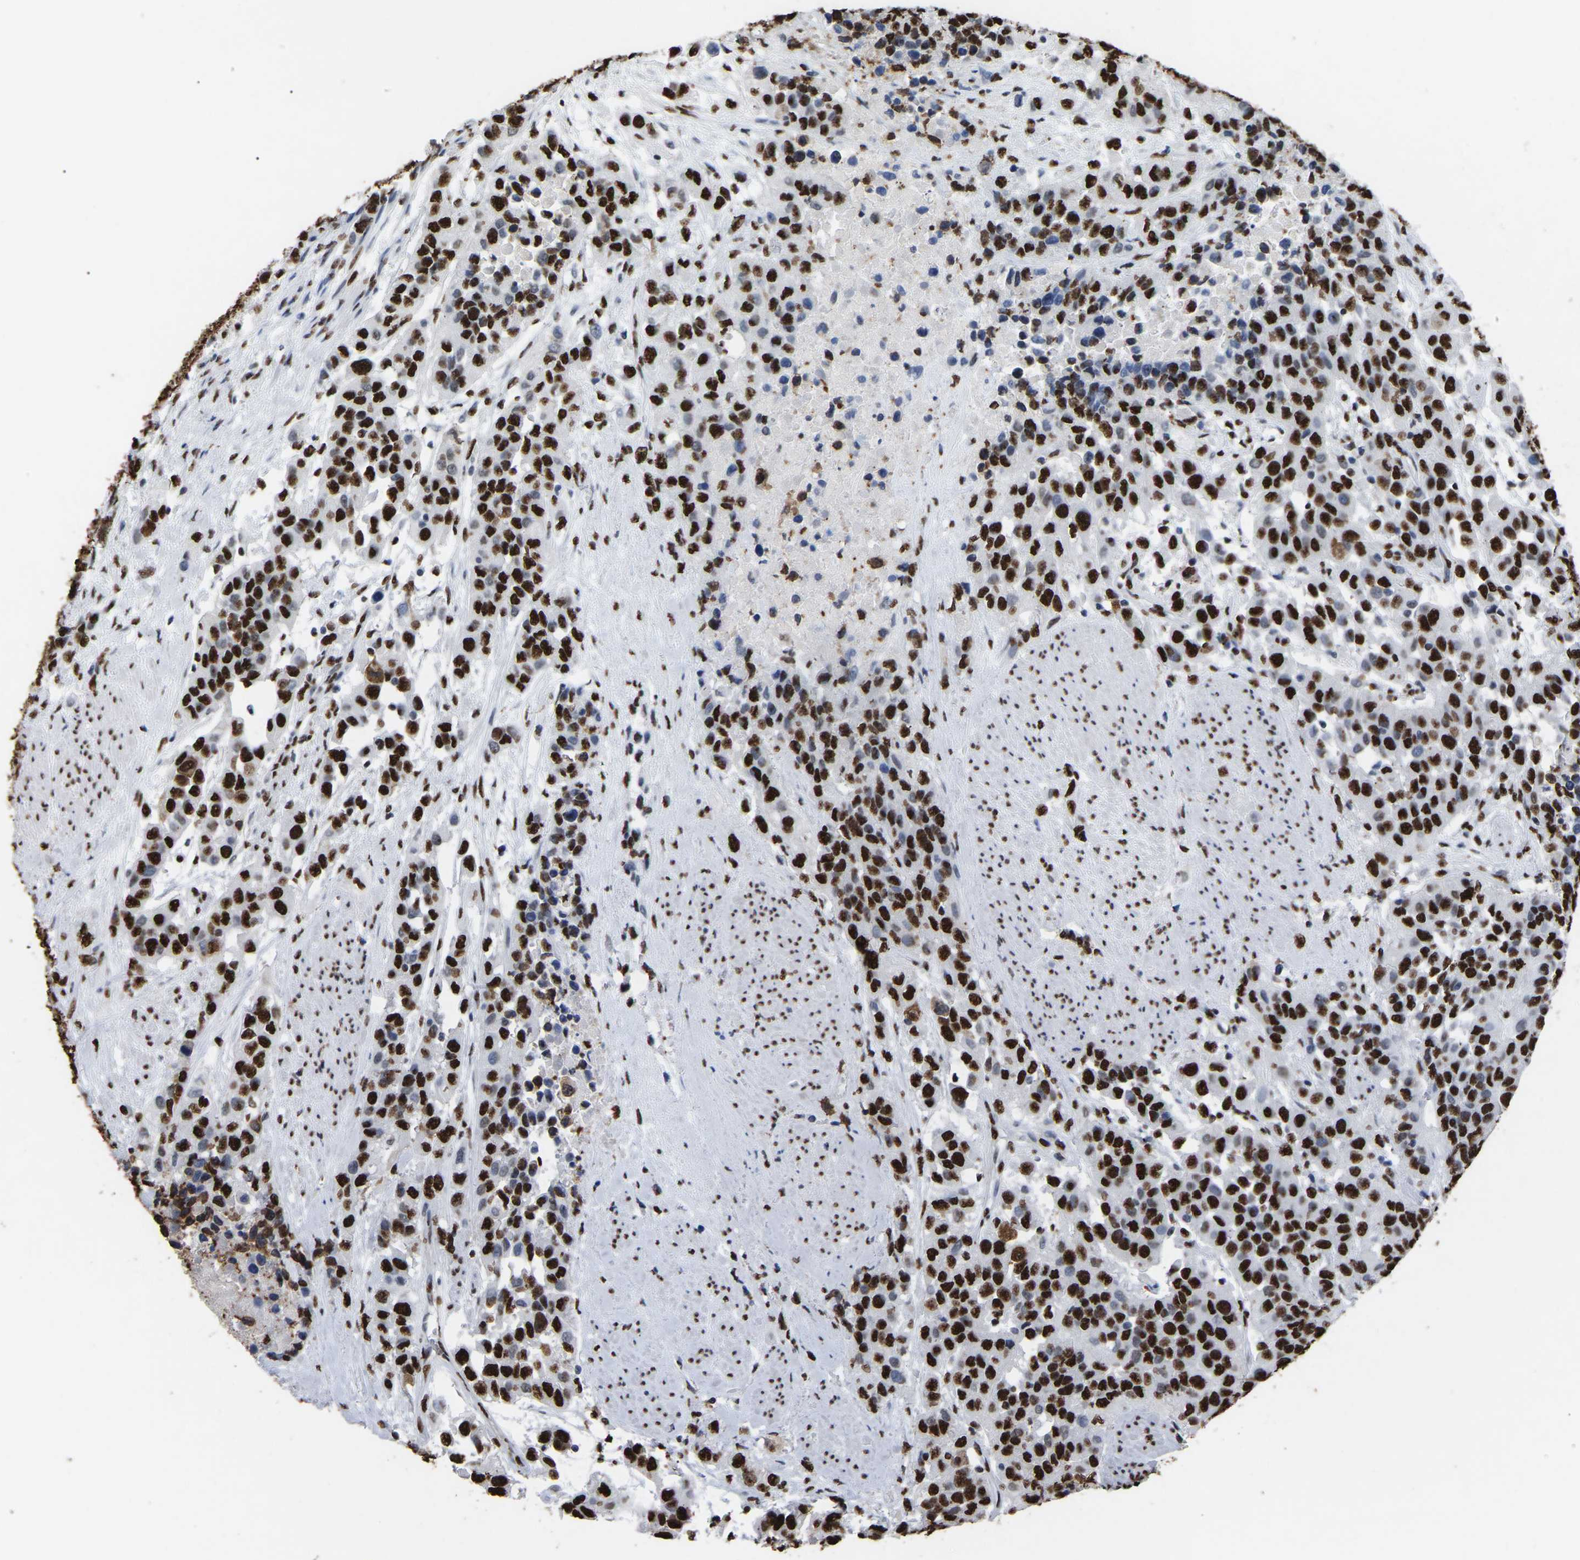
{"staining": {"intensity": "strong", "quantity": ">75%", "location": "nuclear"}, "tissue": "urothelial cancer", "cell_type": "Tumor cells", "image_type": "cancer", "snomed": [{"axis": "morphology", "description": "Urothelial carcinoma, High grade"}, {"axis": "topography", "description": "Urinary bladder"}], "caption": "High-magnification brightfield microscopy of urothelial cancer stained with DAB (3,3'-diaminobenzidine) (brown) and counterstained with hematoxylin (blue). tumor cells exhibit strong nuclear staining is identified in approximately>75% of cells.", "gene": "RBL2", "patient": {"sex": "female", "age": 80}}